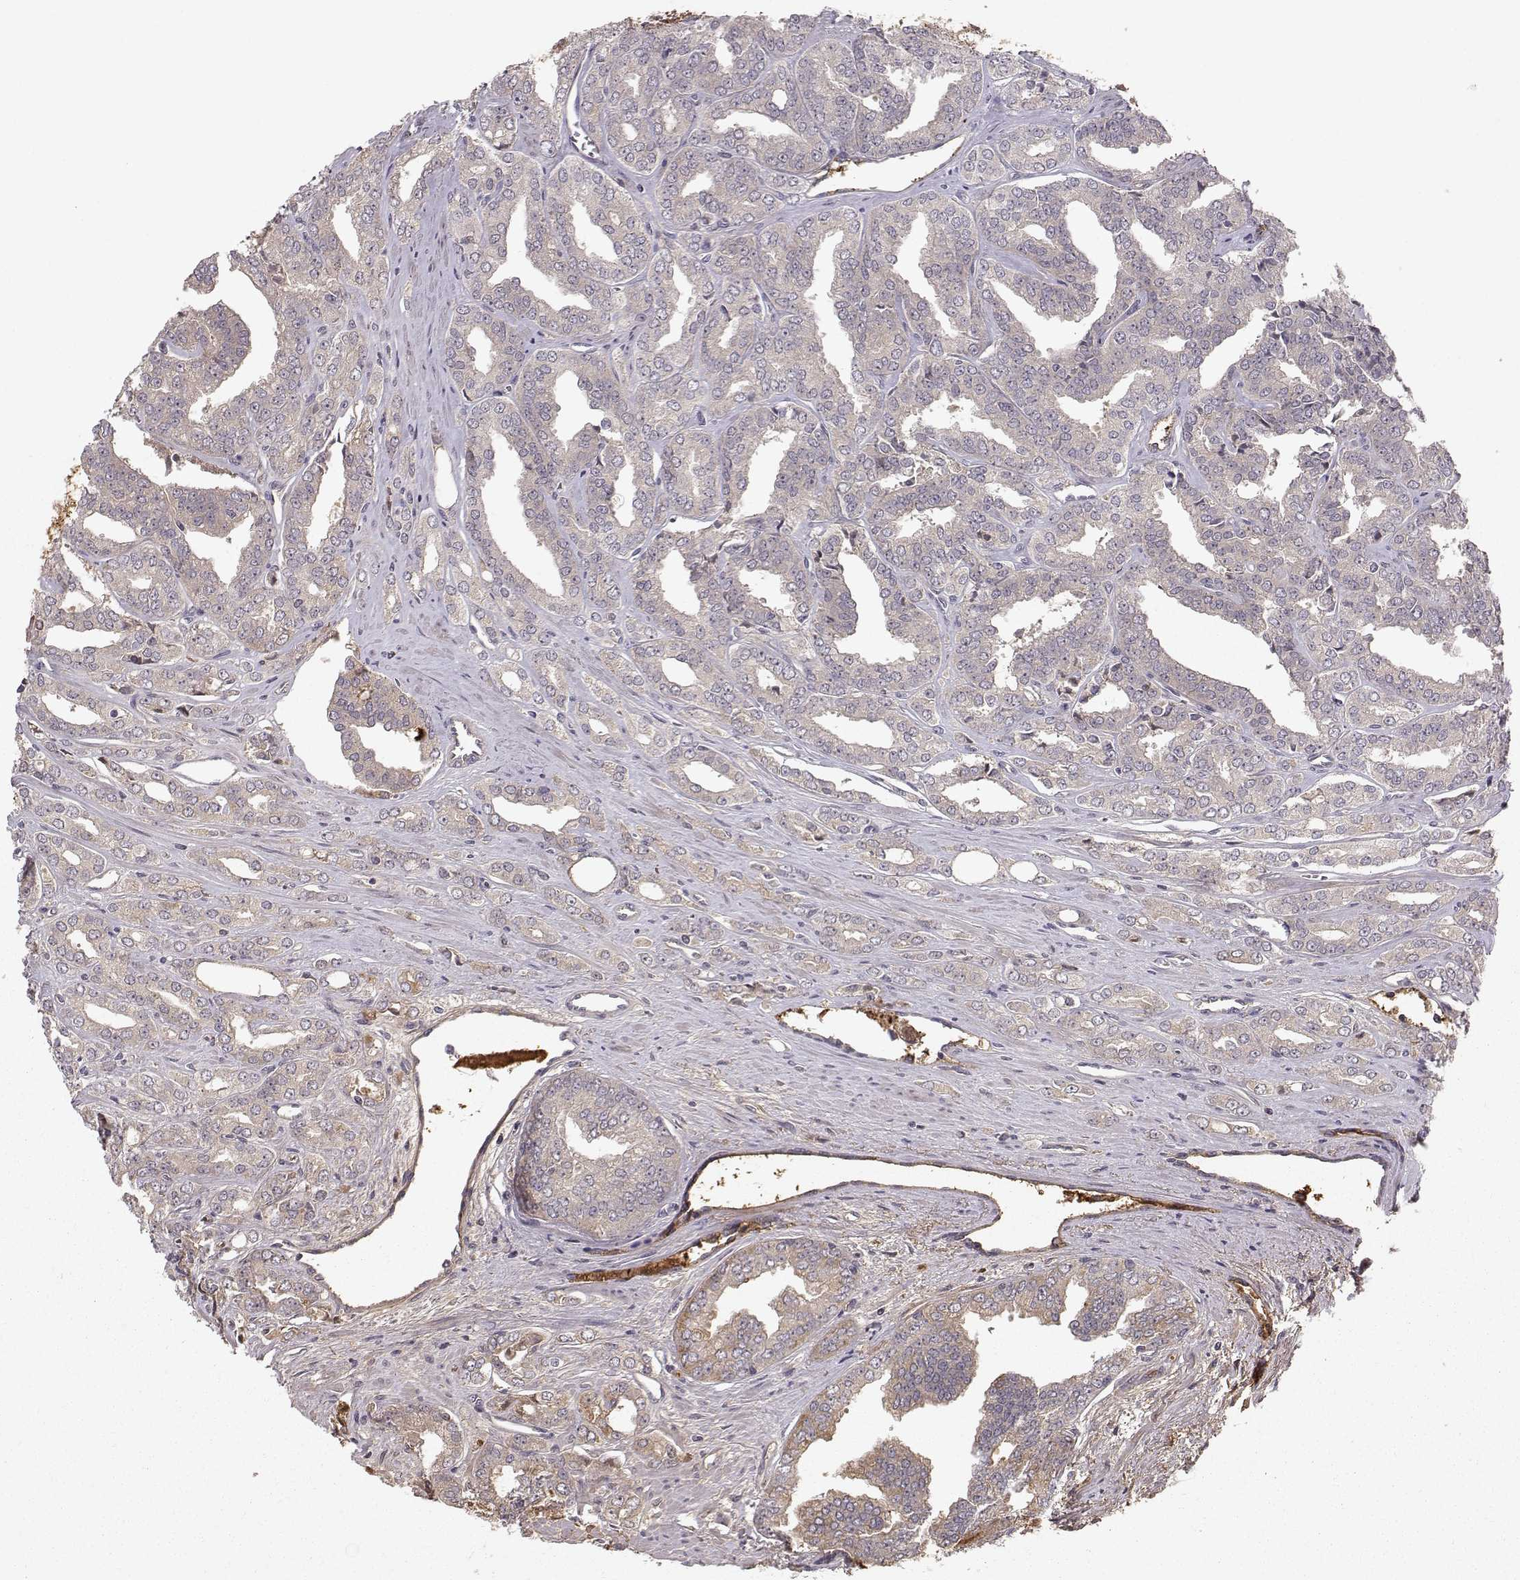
{"staining": {"intensity": "negative", "quantity": "none", "location": "none"}, "tissue": "prostate cancer", "cell_type": "Tumor cells", "image_type": "cancer", "snomed": [{"axis": "morphology", "description": "Adenocarcinoma, NOS"}, {"axis": "morphology", "description": "Adenocarcinoma, High grade"}, {"axis": "topography", "description": "Prostate"}], "caption": "Immunohistochemical staining of human prostate cancer displays no significant staining in tumor cells. (IHC, brightfield microscopy, high magnification).", "gene": "WNT6", "patient": {"sex": "male", "age": 70}}